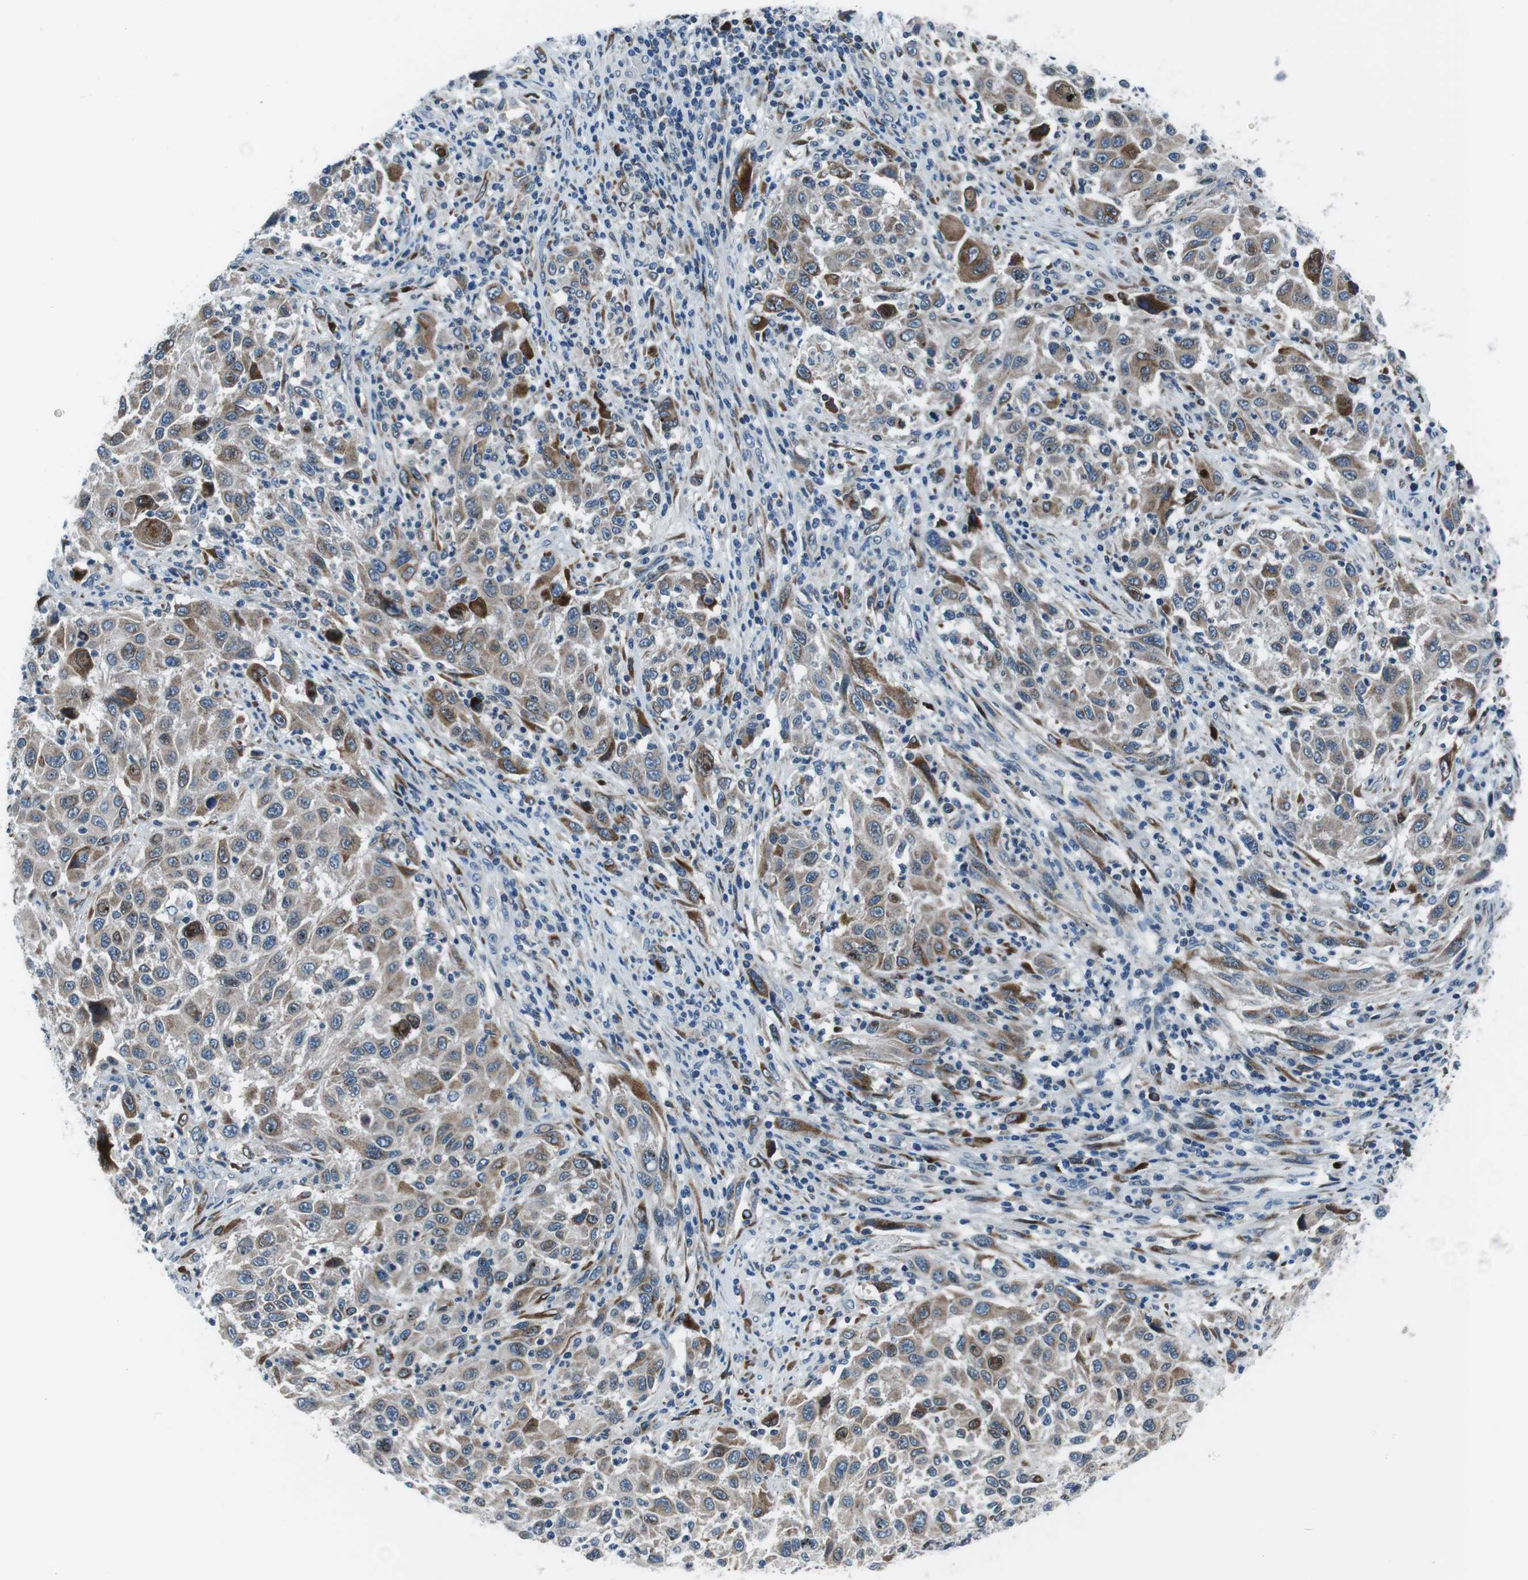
{"staining": {"intensity": "weak", "quantity": "25%-75%", "location": "cytoplasmic/membranous"}, "tissue": "melanoma", "cell_type": "Tumor cells", "image_type": "cancer", "snomed": [{"axis": "morphology", "description": "Malignant melanoma, Metastatic site"}, {"axis": "topography", "description": "Lymph node"}], "caption": "The immunohistochemical stain labels weak cytoplasmic/membranous positivity in tumor cells of melanoma tissue. The protein of interest is stained brown, and the nuclei are stained in blue (DAB IHC with brightfield microscopy, high magnification).", "gene": "NUCB2", "patient": {"sex": "male", "age": 61}}